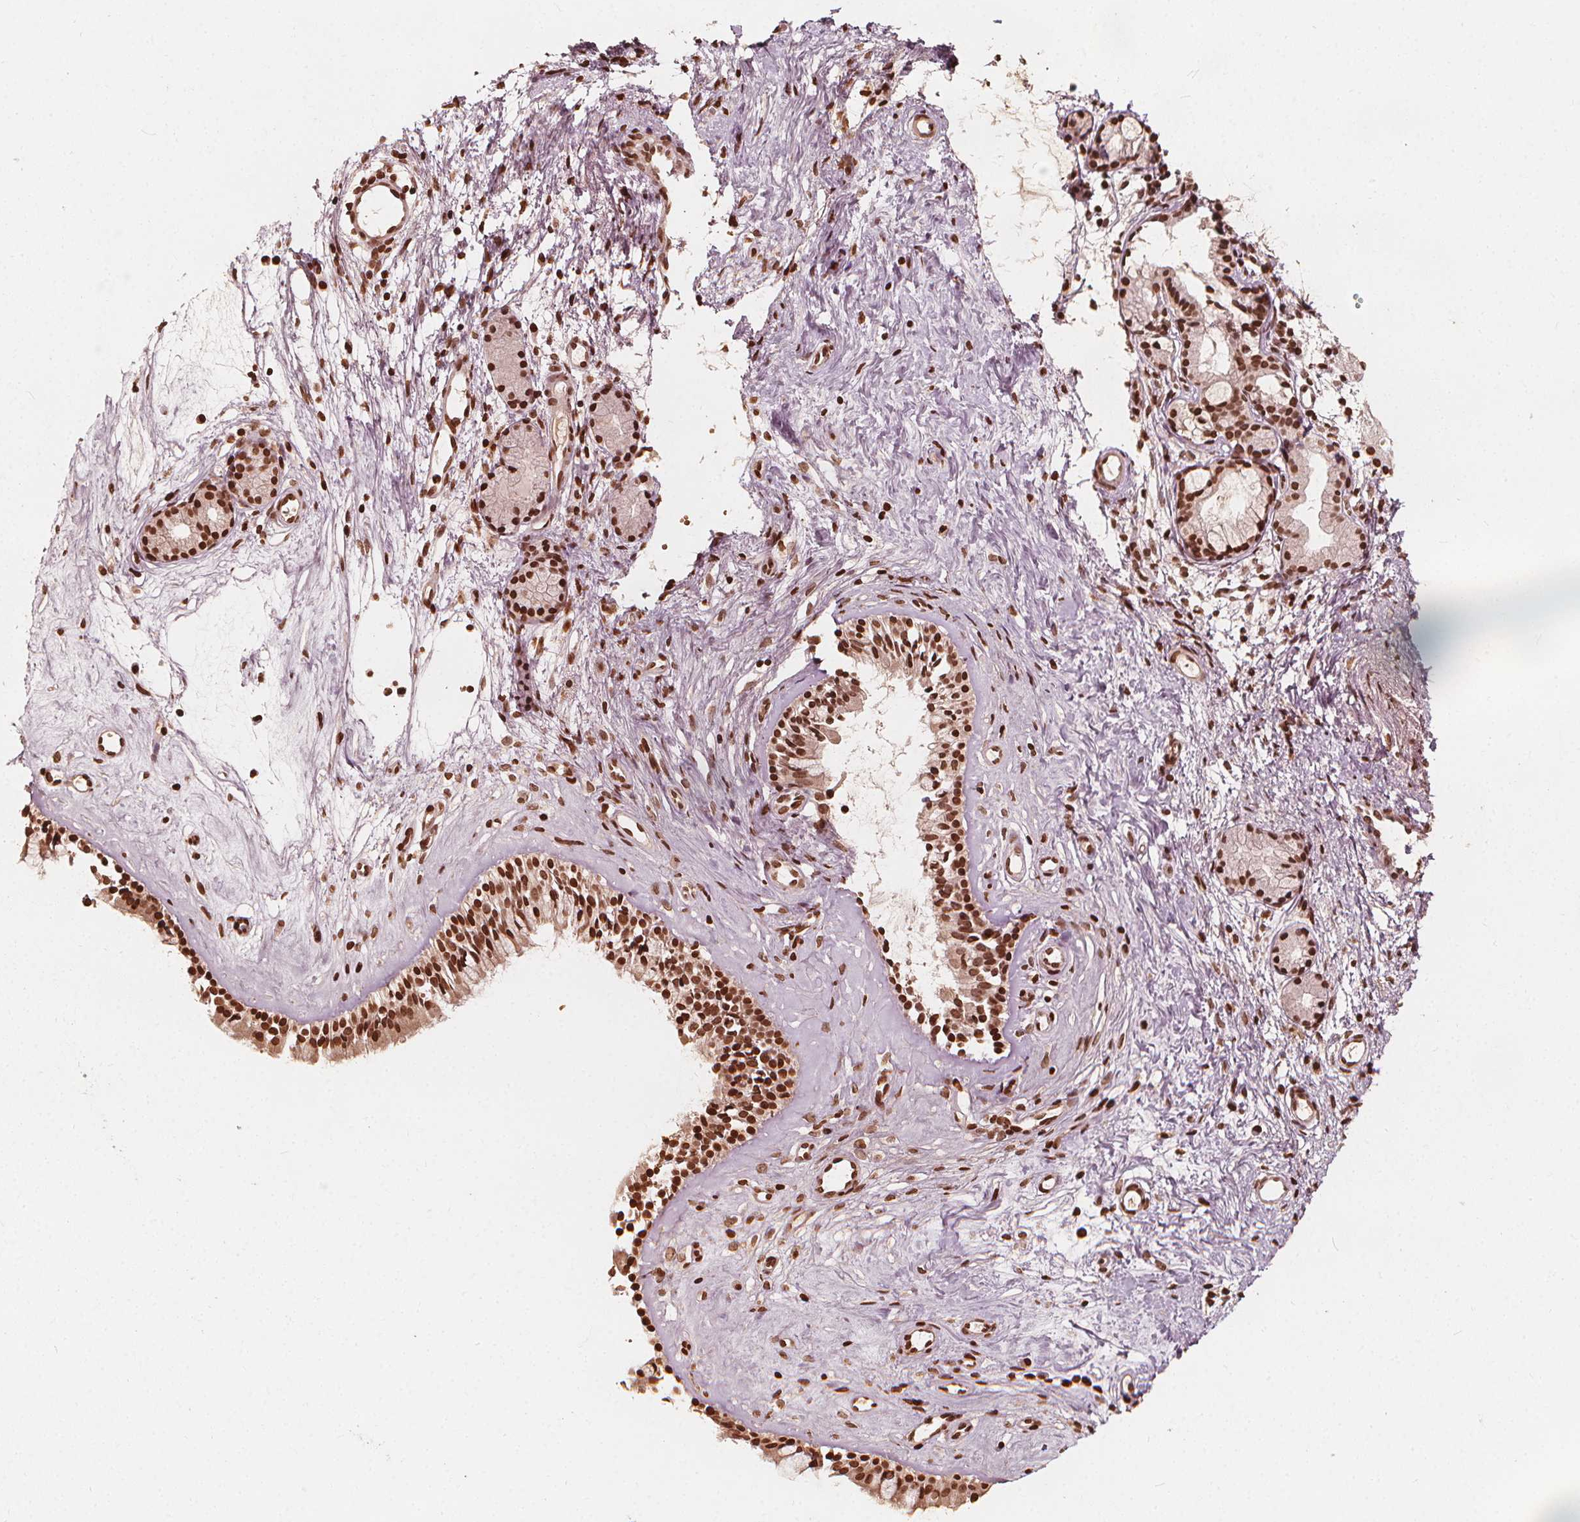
{"staining": {"intensity": "moderate", "quantity": ">75%", "location": "nuclear"}, "tissue": "nasopharynx", "cell_type": "Respiratory epithelial cells", "image_type": "normal", "snomed": [{"axis": "morphology", "description": "Normal tissue, NOS"}, {"axis": "topography", "description": "Nasopharynx"}], "caption": "Immunohistochemical staining of benign nasopharynx exhibits moderate nuclear protein expression in about >75% of respiratory epithelial cells.", "gene": "H3C14", "patient": {"sex": "female", "age": 52}}